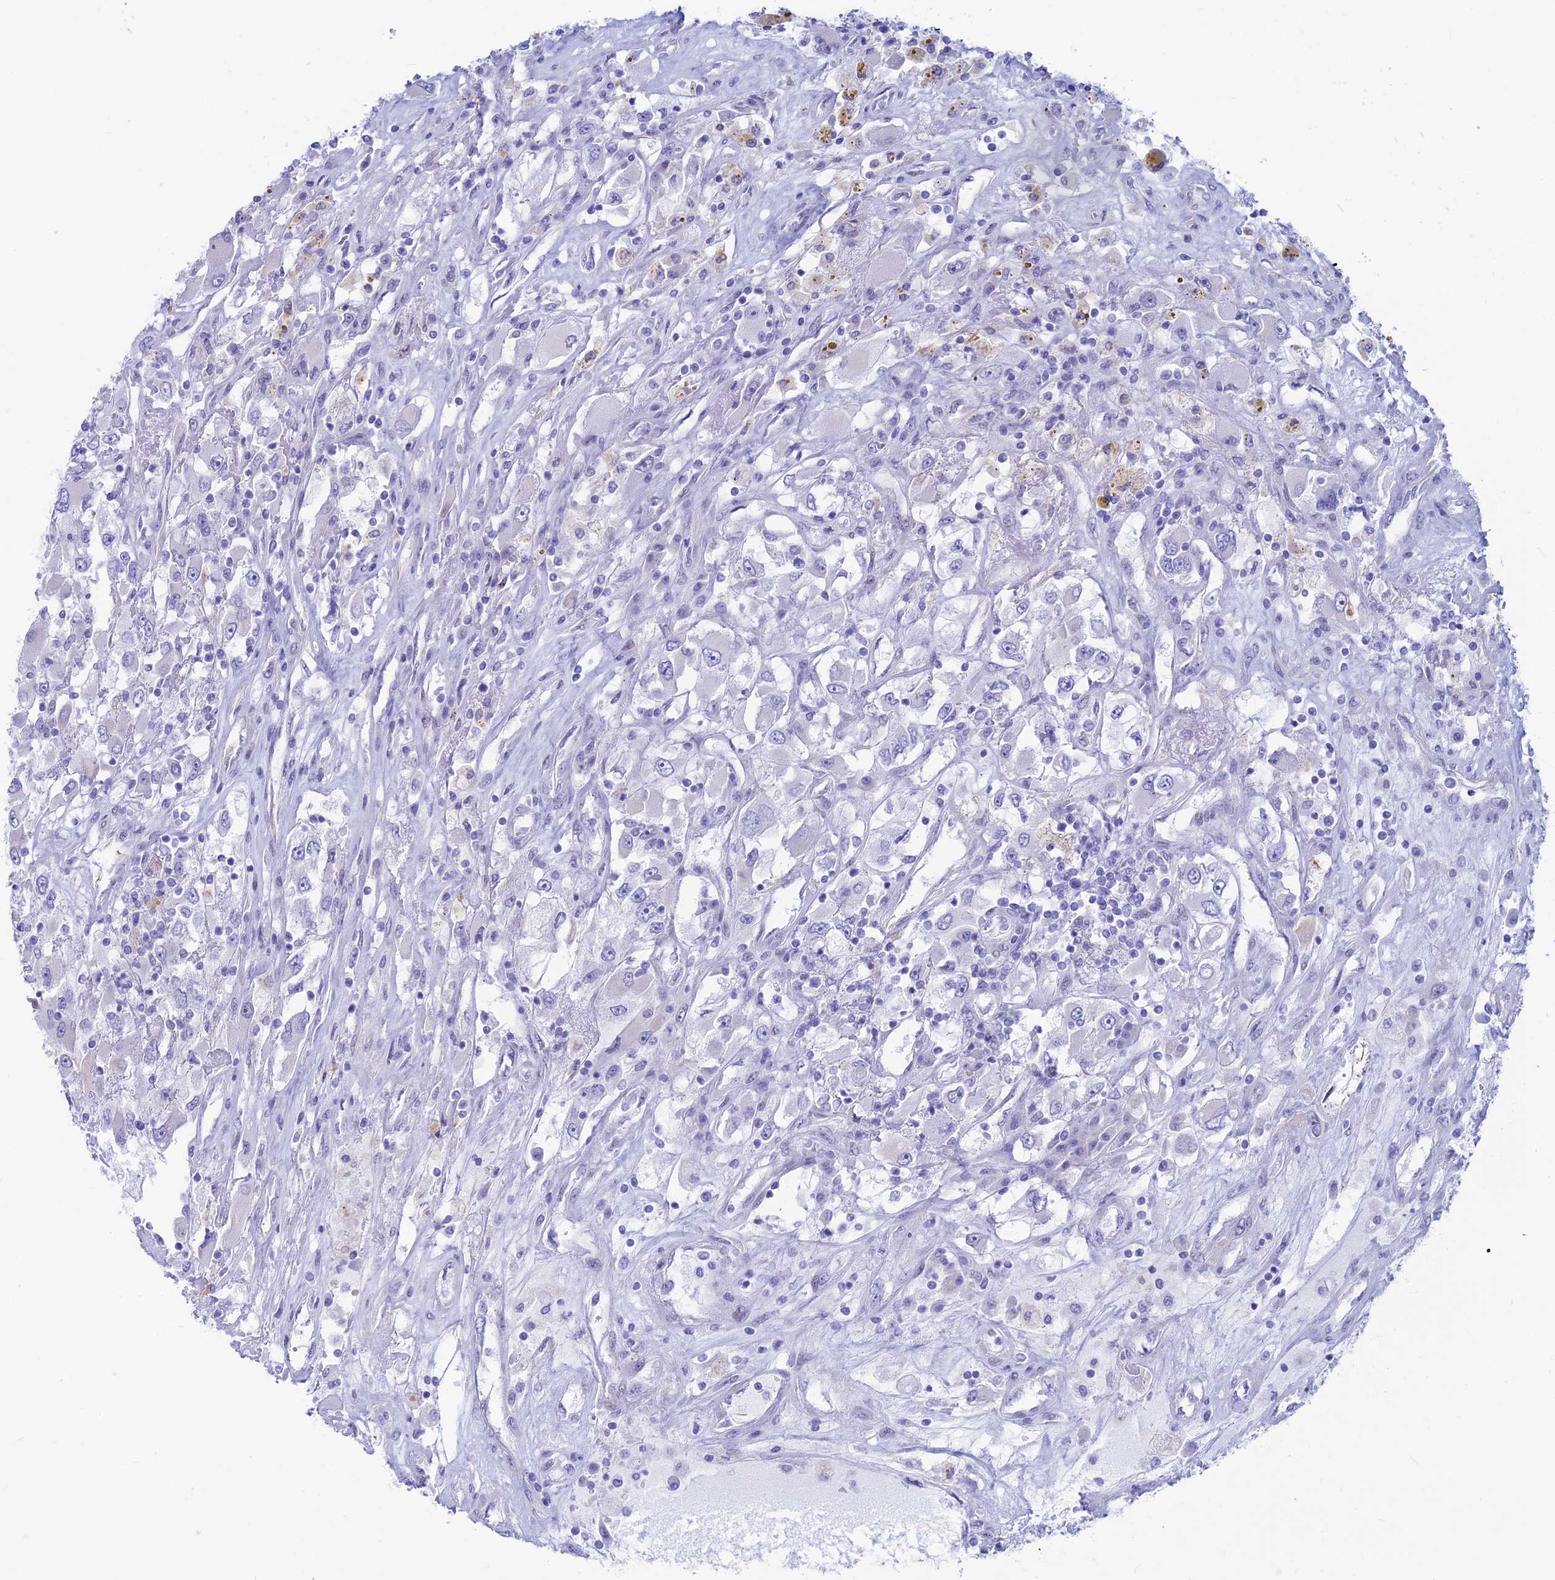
{"staining": {"intensity": "negative", "quantity": "none", "location": "none"}, "tissue": "renal cancer", "cell_type": "Tumor cells", "image_type": "cancer", "snomed": [{"axis": "morphology", "description": "Adenocarcinoma, NOS"}, {"axis": "topography", "description": "Kidney"}], "caption": "Immunohistochemistry (IHC) of human renal cancer reveals no positivity in tumor cells.", "gene": "GNGT2", "patient": {"sex": "female", "age": 52}}